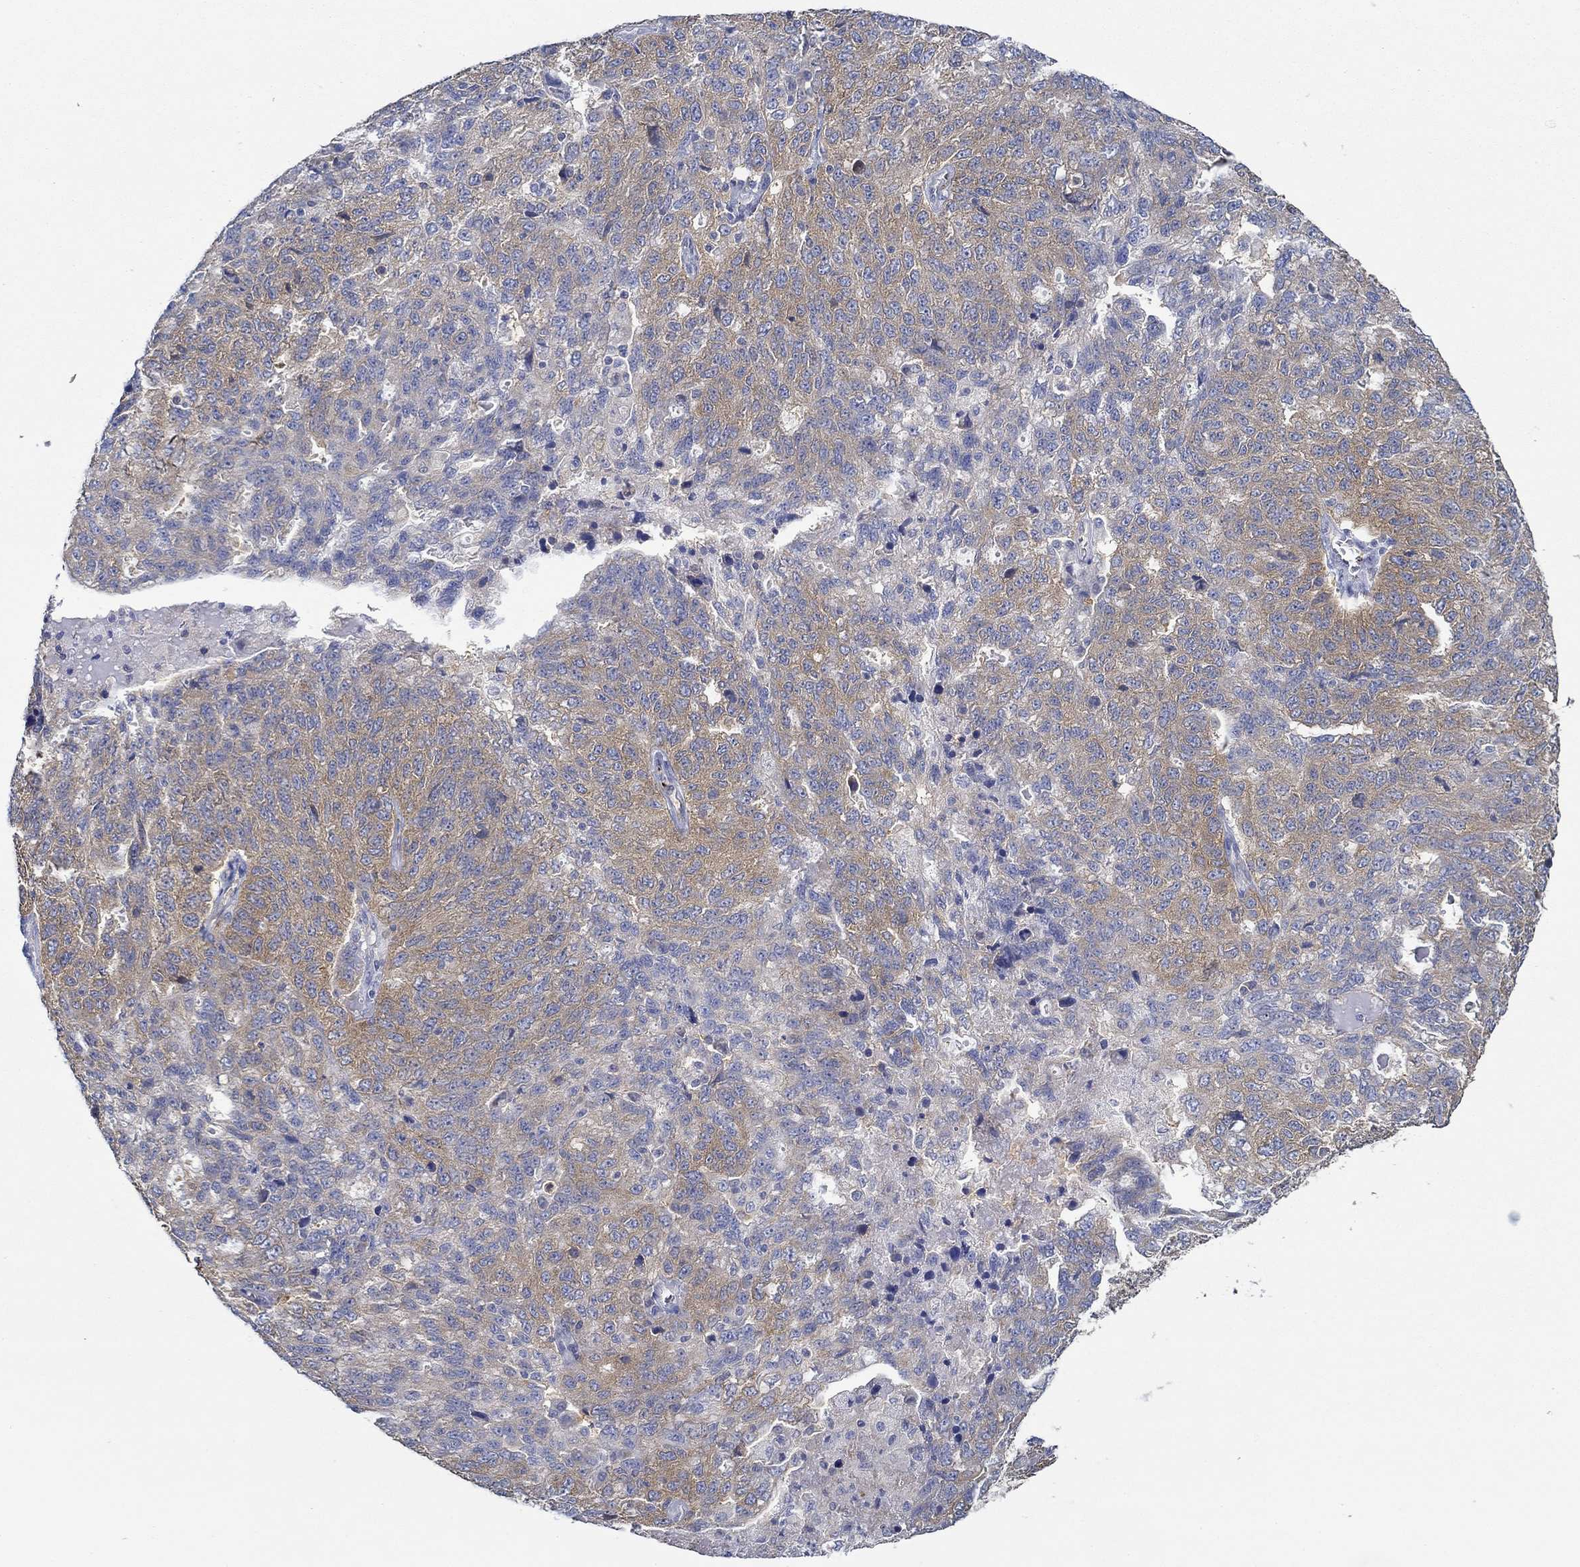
{"staining": {"intensity": "moderate", "quantity": "25%-75%", "location": "cytoplasmic/membranous"}, "tissue": "ovarian cancer", "cell_type": "Tumor cells", "image_type": "cancer", "snomed": [{"axis": "morphology", "description": "Cystadenocarcinoma, serous, NOS"}, {"axis": "topography", "description": "Ovary"}], "caption": "A photomicrograph of human serous cystadenocarcinoma (ovarian) stained for a protein reveals moderate cytoplasmic/membranous brown staining in tumor cells.", "gene": "SLC27A3", "patient": {"sex": "female", "age": 71}}